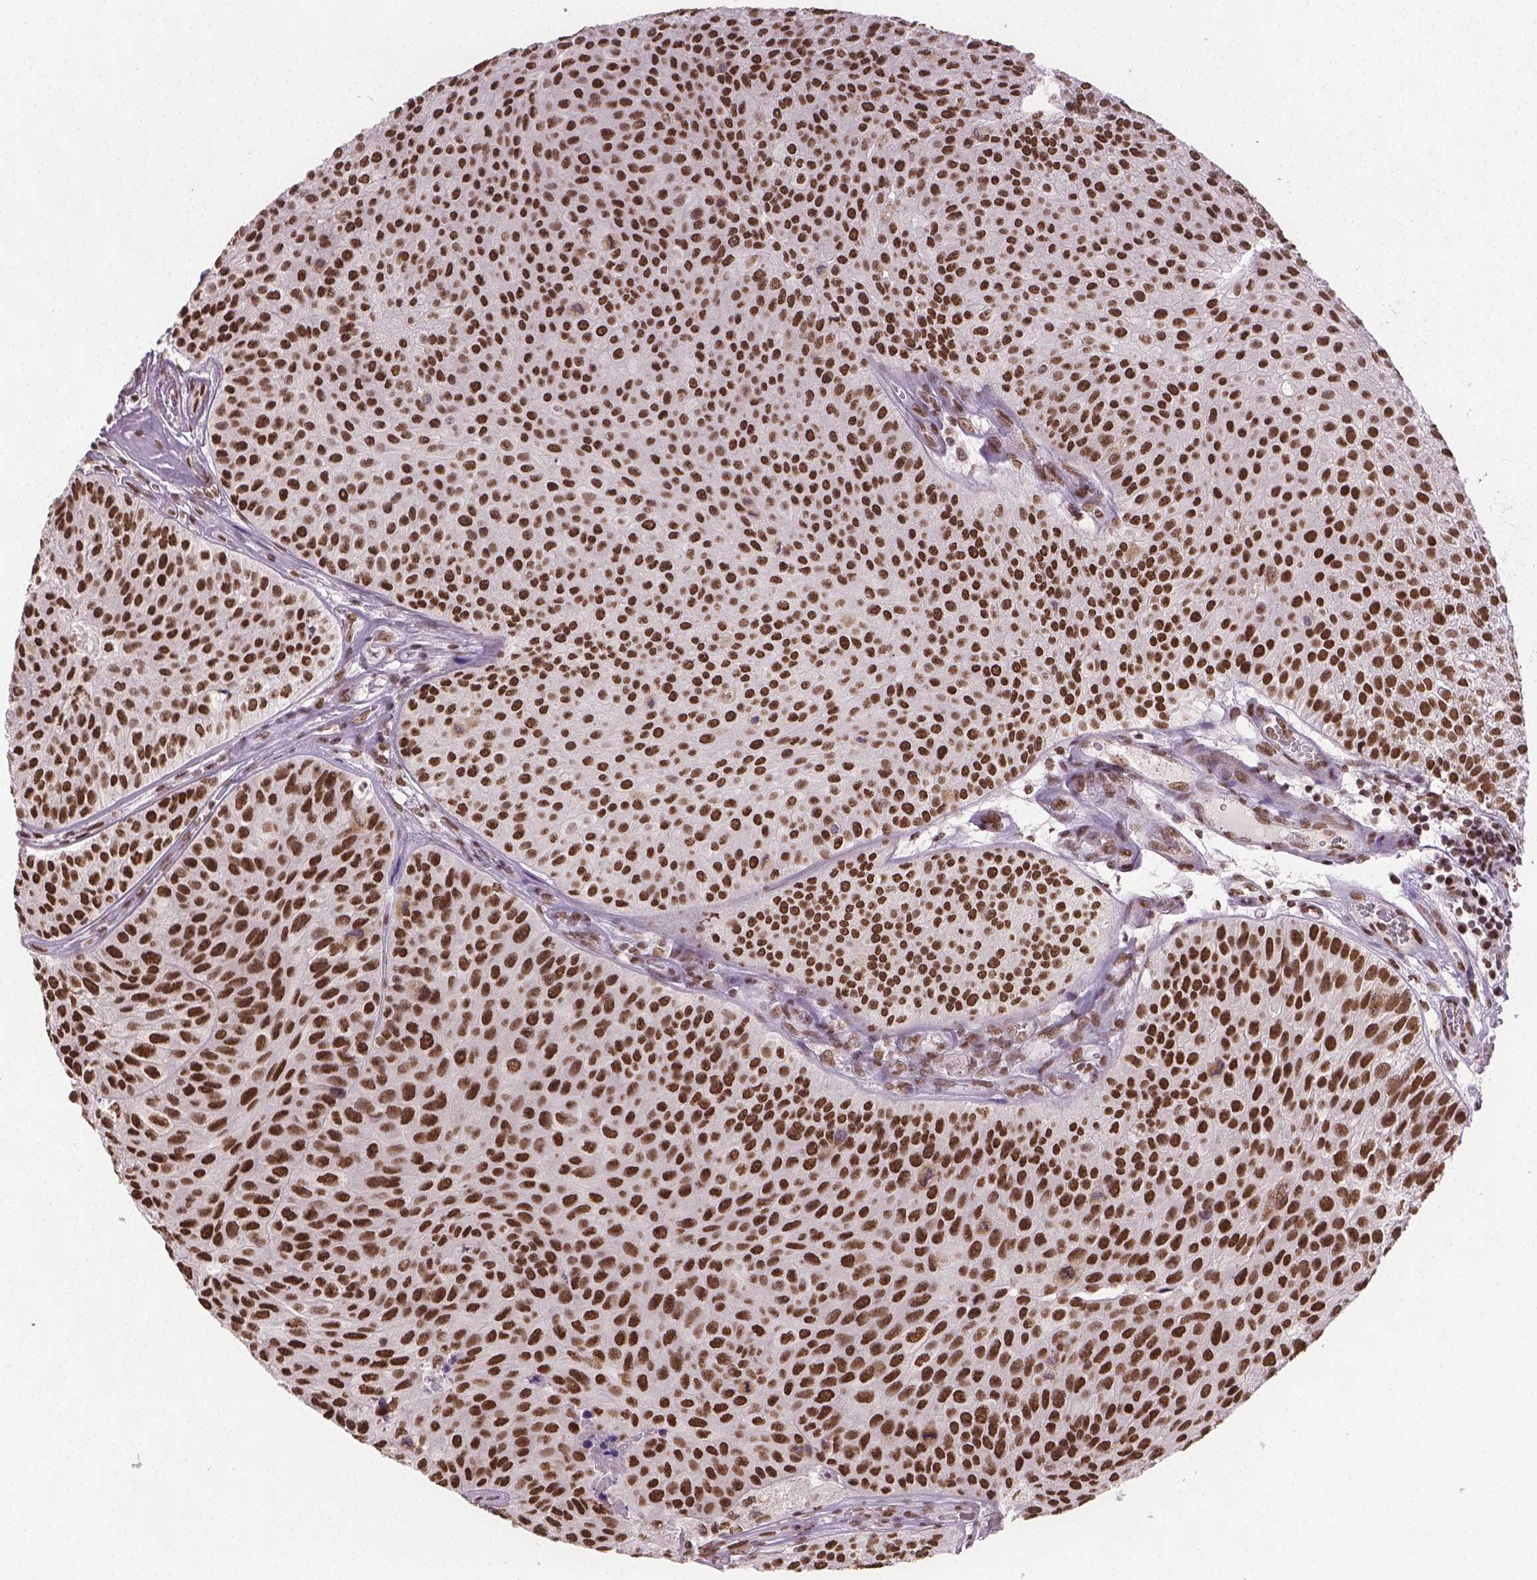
{"staining": {"intensity": "strong", "quantity": ">75%", "location": "nuclear"}, "tissue": "urothelial cancer", "cell_type": "Tumor cells", "image_type": "cancer", "snomed": [{"axis": "morphology", "description": "Urothelial carcinoma, Low grade"}, {"axis": "topography", "description": "Urinary bladder"}], "caption": "Low-grade urothelial carcinoma was stained to show a protein in brown. There is high levels of strong nuclear expression in approximately >75% of tumor cells.", "gene": "FANCE", "patient": {"sex": "female", "age": 87}}